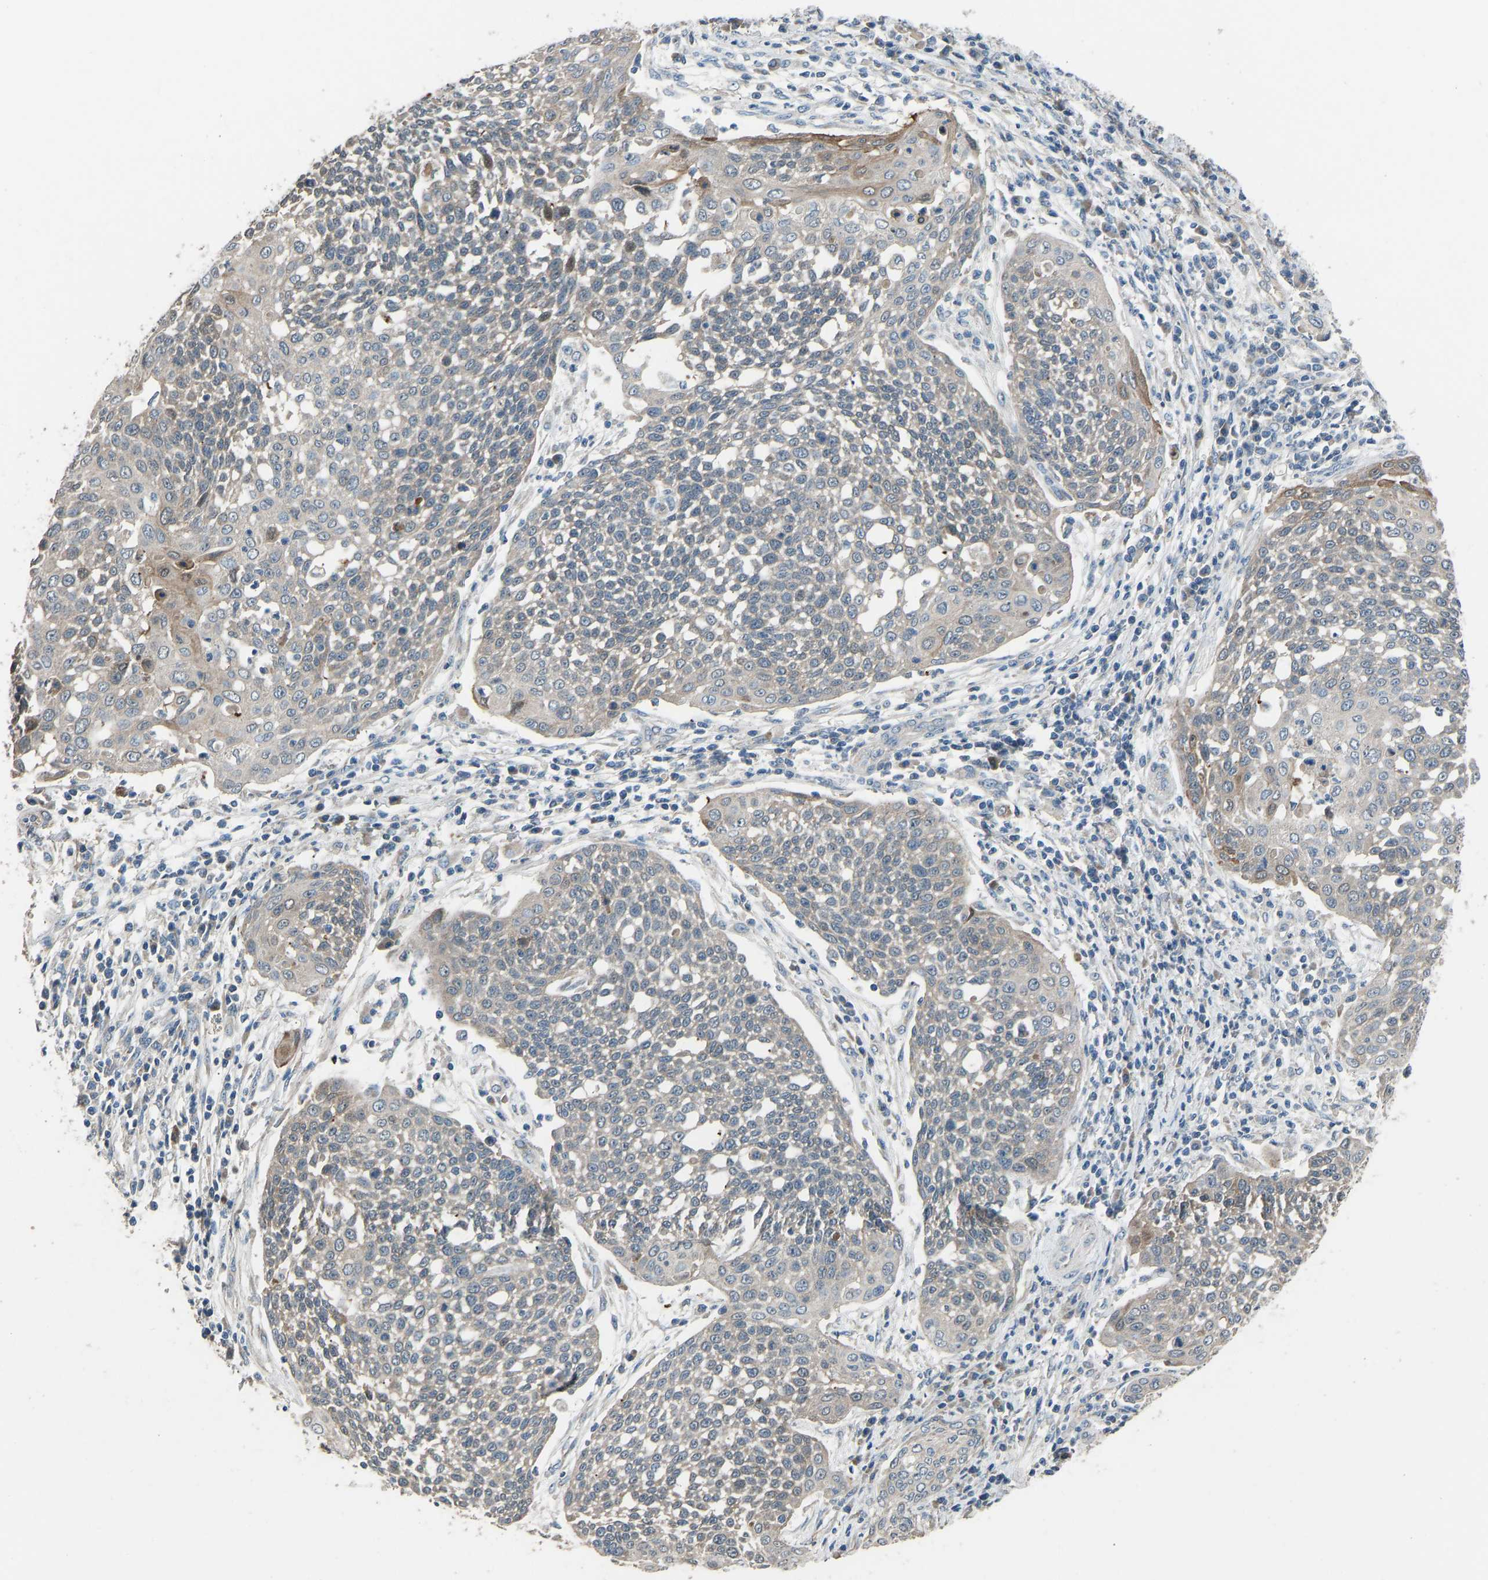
{"staining": {"intensity": "negative", "quantity": "none", "location": "none"}, "tissue": "cervical cancer", "cell_type": "Tumor cells", "image_type": "cancer", "snomed": [{"axis": "morphology", "description": "Squamous cell carcinoma, NOS"}, {"axis": "topography", "description": "Cervix"}], "caption": "Immunohistochemical staining of human squamous cell carcinoma (cervical) shows no significant expression in tumor cells.", "gene": "TGFBR3", "patient": {"sex": "female", "age": 34}}